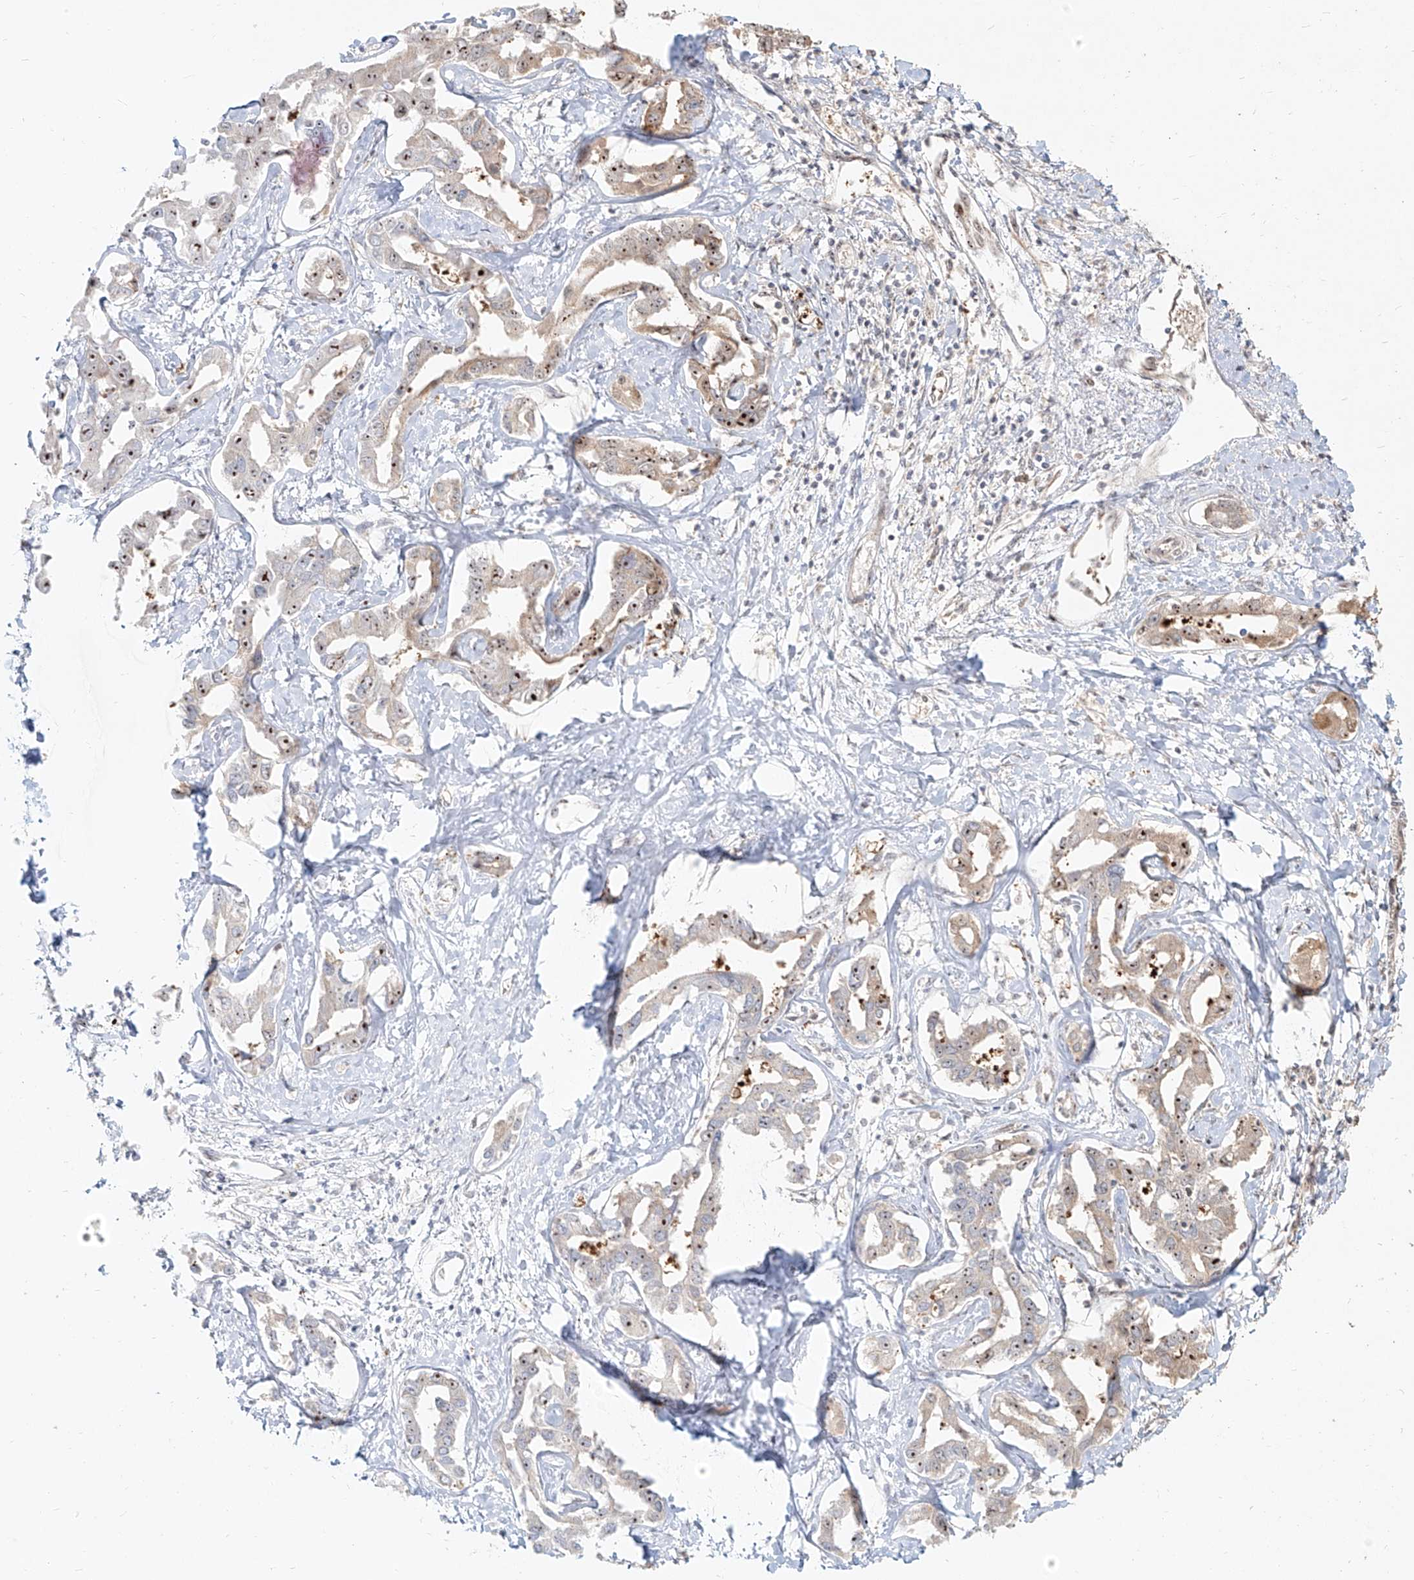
{"staining": {"intensity": "moderate", "quantity": "25%-75%", "location": "cytoplasmic/membranous,nuclear"}, "tissue": "liver cancer", "cell_type": "Tumor cells", "image_type": "cancer", "snomed": [{"axis": "morphology", "description": "Cholangiocarcinoma"}, {"axis": "topography", "description": "Liver"}], "caption": "Liver cancer (cholangiocarcinoma) tissue shows moderate cytoplasmic/membranous and nuclear staining in about 25%-75% of tumor cells, visualized by immunohistochemistry. (Stains: DAB (3,3'-diaminobenzidine) in brown, nuclei in blue, Microscopy: brightfield microscopy at high magnification).", "gene": "BYSL", "patient": {"sex": "male", "age": 59}}